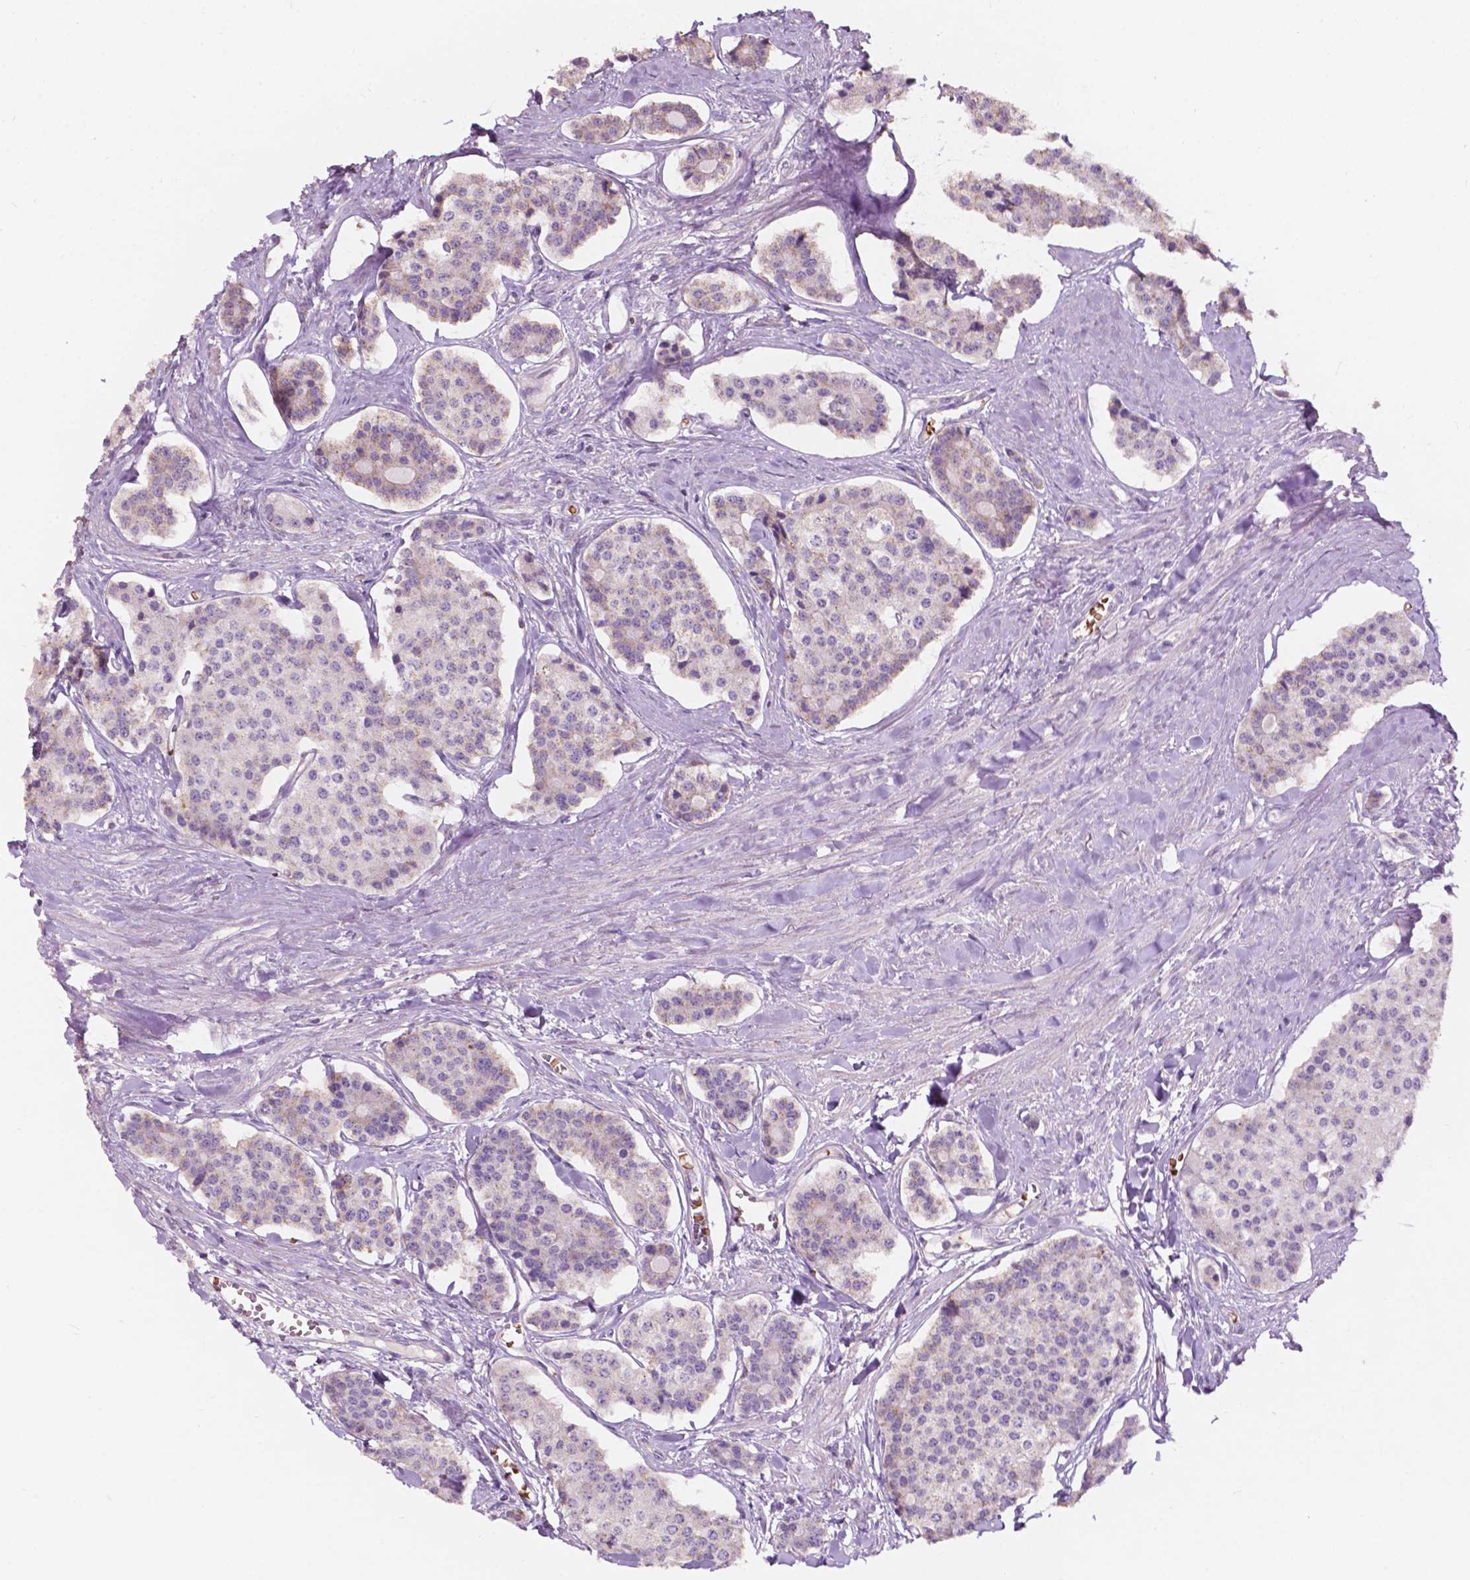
{"staining": {"intensity": "negative", "quantity": "none", "location": "none"}, "tissue": "carcinoid", "cell_type": "Tumor cells", "image_type": "cancer", "snomed": [{"axis": "morphology", "description": "Carcinoid, malignant, NOS"}, {"axis": "topography", "description": "Small intestine"}], "caption": "Human carcinoid stained for a protein using immunohistochemistry reveals no expression in tumor cells.", "gene": "NDUFS1", "patient": {"sex": "female", "age": 65}}